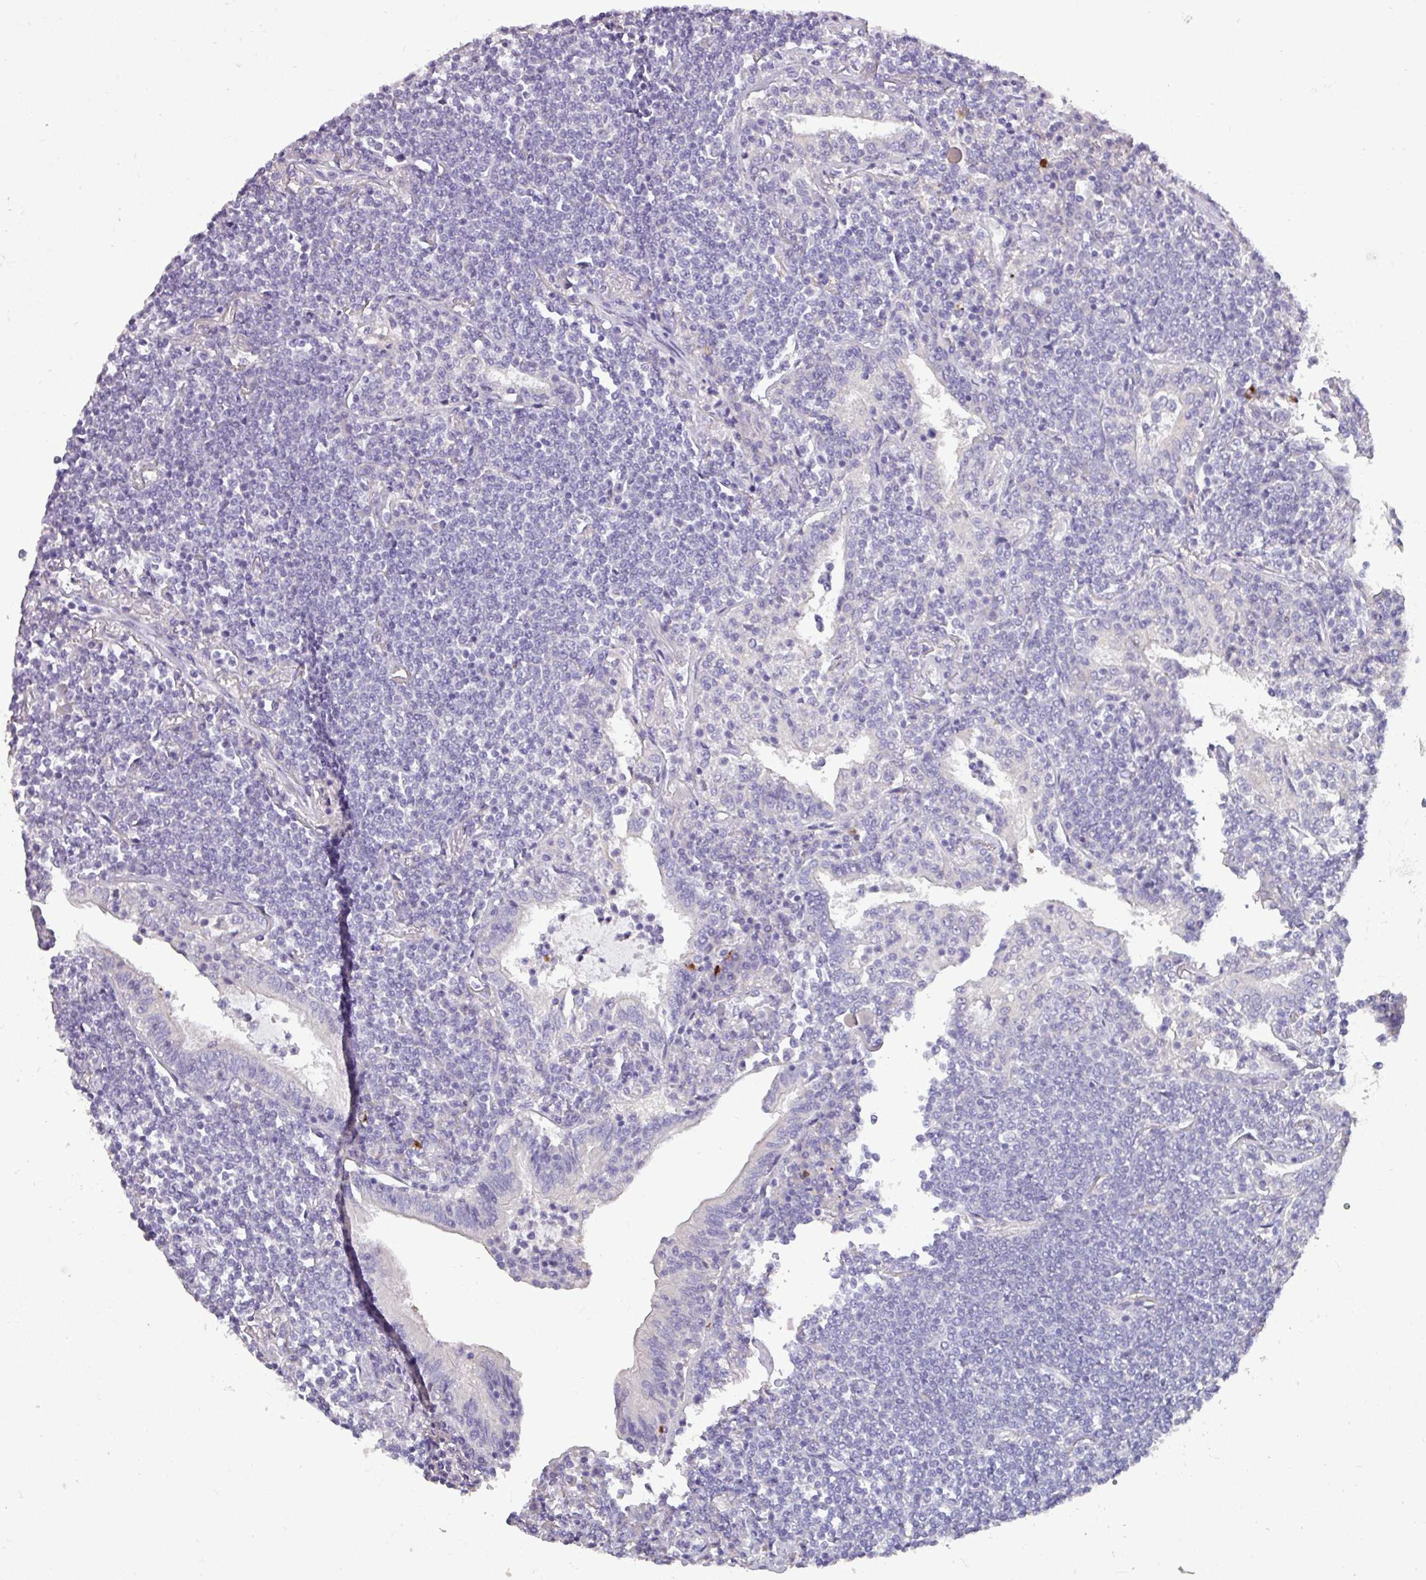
{"staining": {"intensity": "negative", "quantity": "none", "location": "none"}, "tissue": "lymphoma", "cell_type": "Tumor cells", "image_type": "cancer", "snomed": [{"axis": "morphology", "description": "Malignant lymphoma, non-Hodgkin's type, Low grade"}, {"axis": "topography", "description": "Lung"}], "caption": "Lymphoma was stained to show a protein in brown. There is no significant positivity in tumor cells.", "gene": "DNAAF9", "patient": {"sex": "female", "age": 71}}